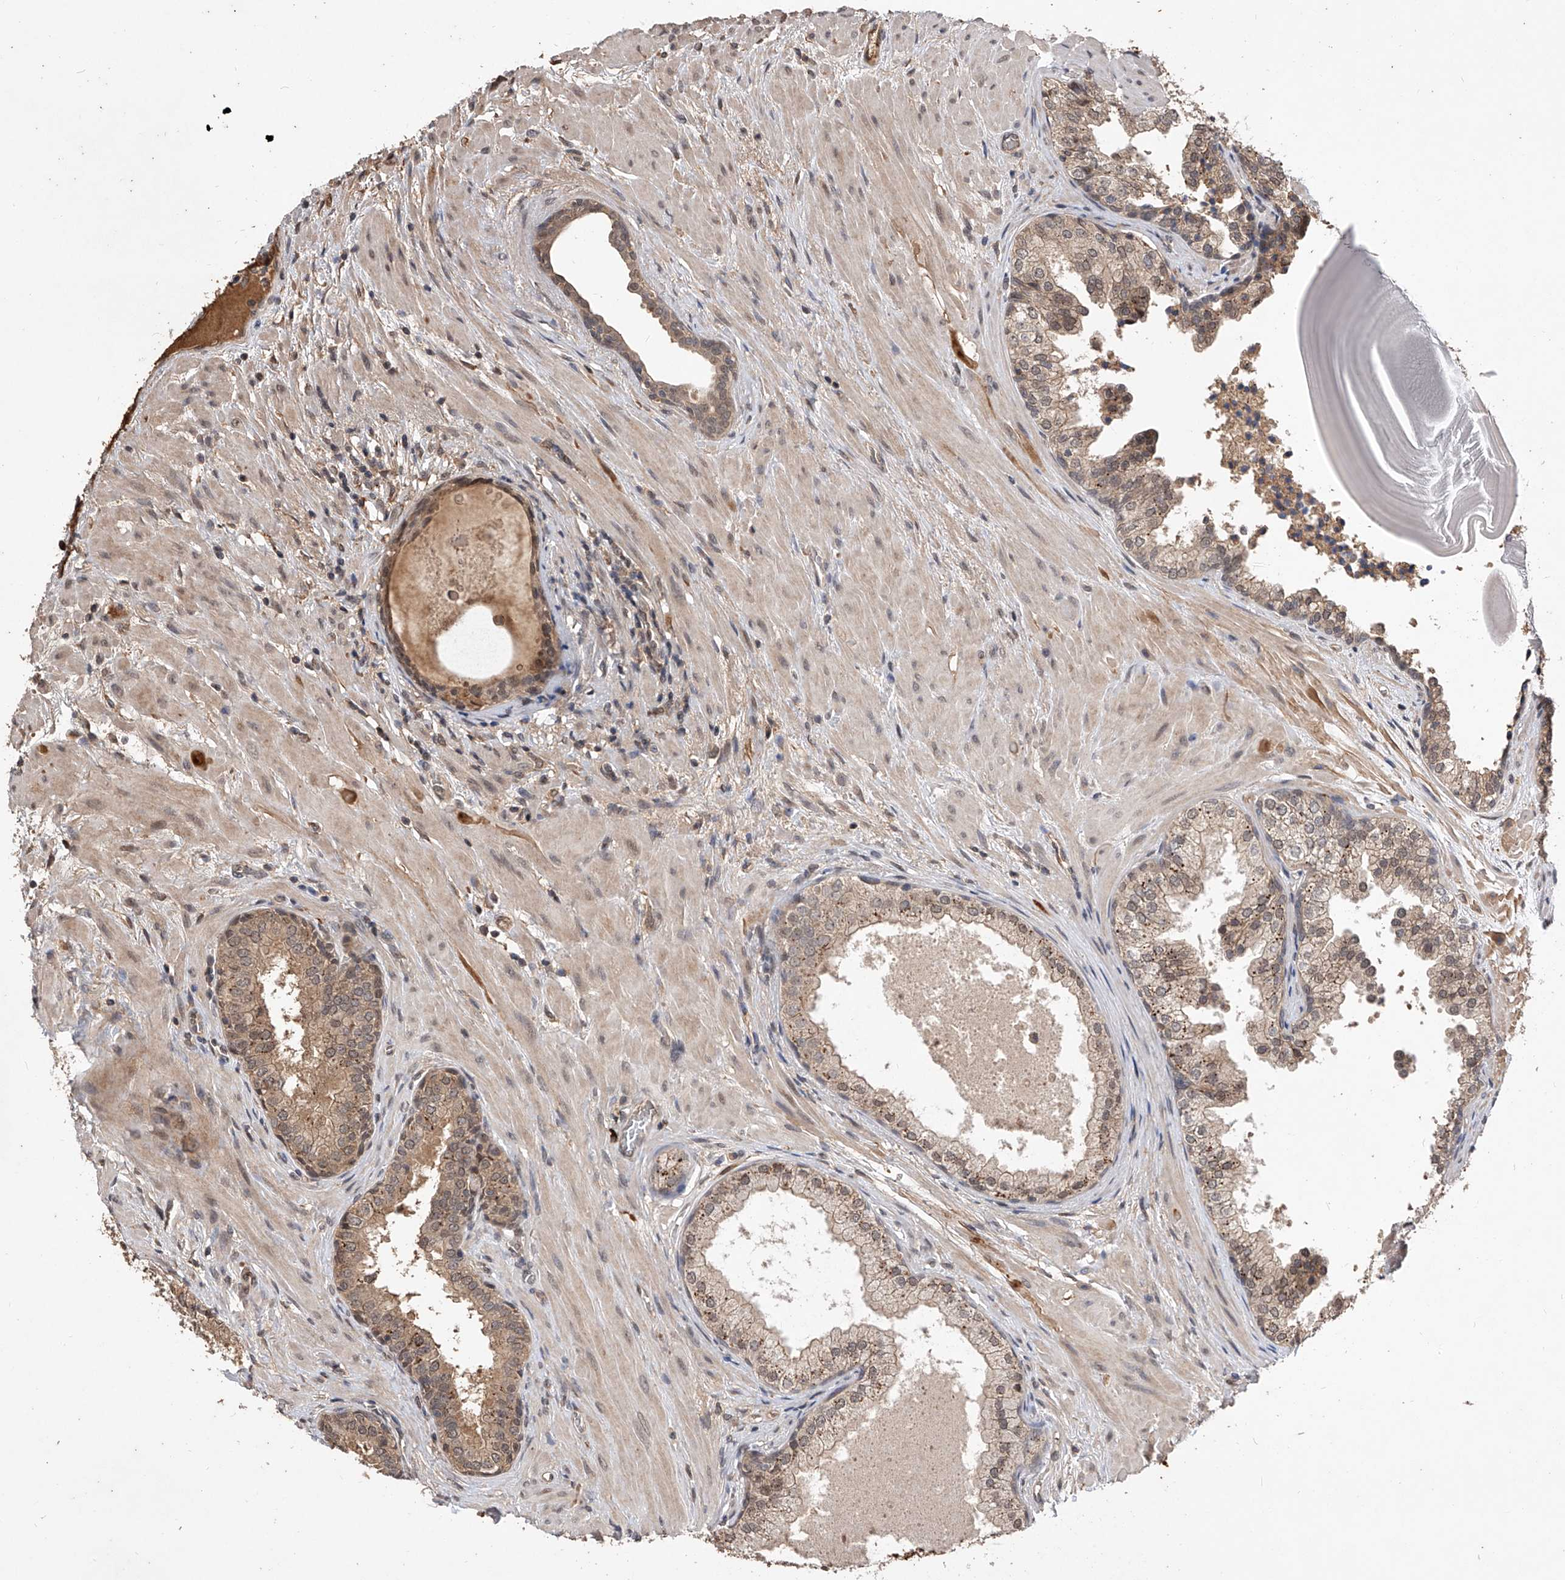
{"staining": {"intensity": "weak", "quantity": ">75%", "location": "cytoplasmic/membranous,nuclear"}, "tissue": "prostate", "cell_type": "Glandular cells", "image_type": "normal", "snomed": [{"axis": "morphology", "description": "Normal tissue, NOS"}, {"axis": "topography", "description": "Prostate"}], "caption": "Immunohistochemistry (IHC) of benign human prostate exhibits low levels of weak cytoplasmic/membranous,nuclear expression in about >75% of glandular cells.", "gene": "CFAP410", "patient": {"sex": "male", "age": 48}}